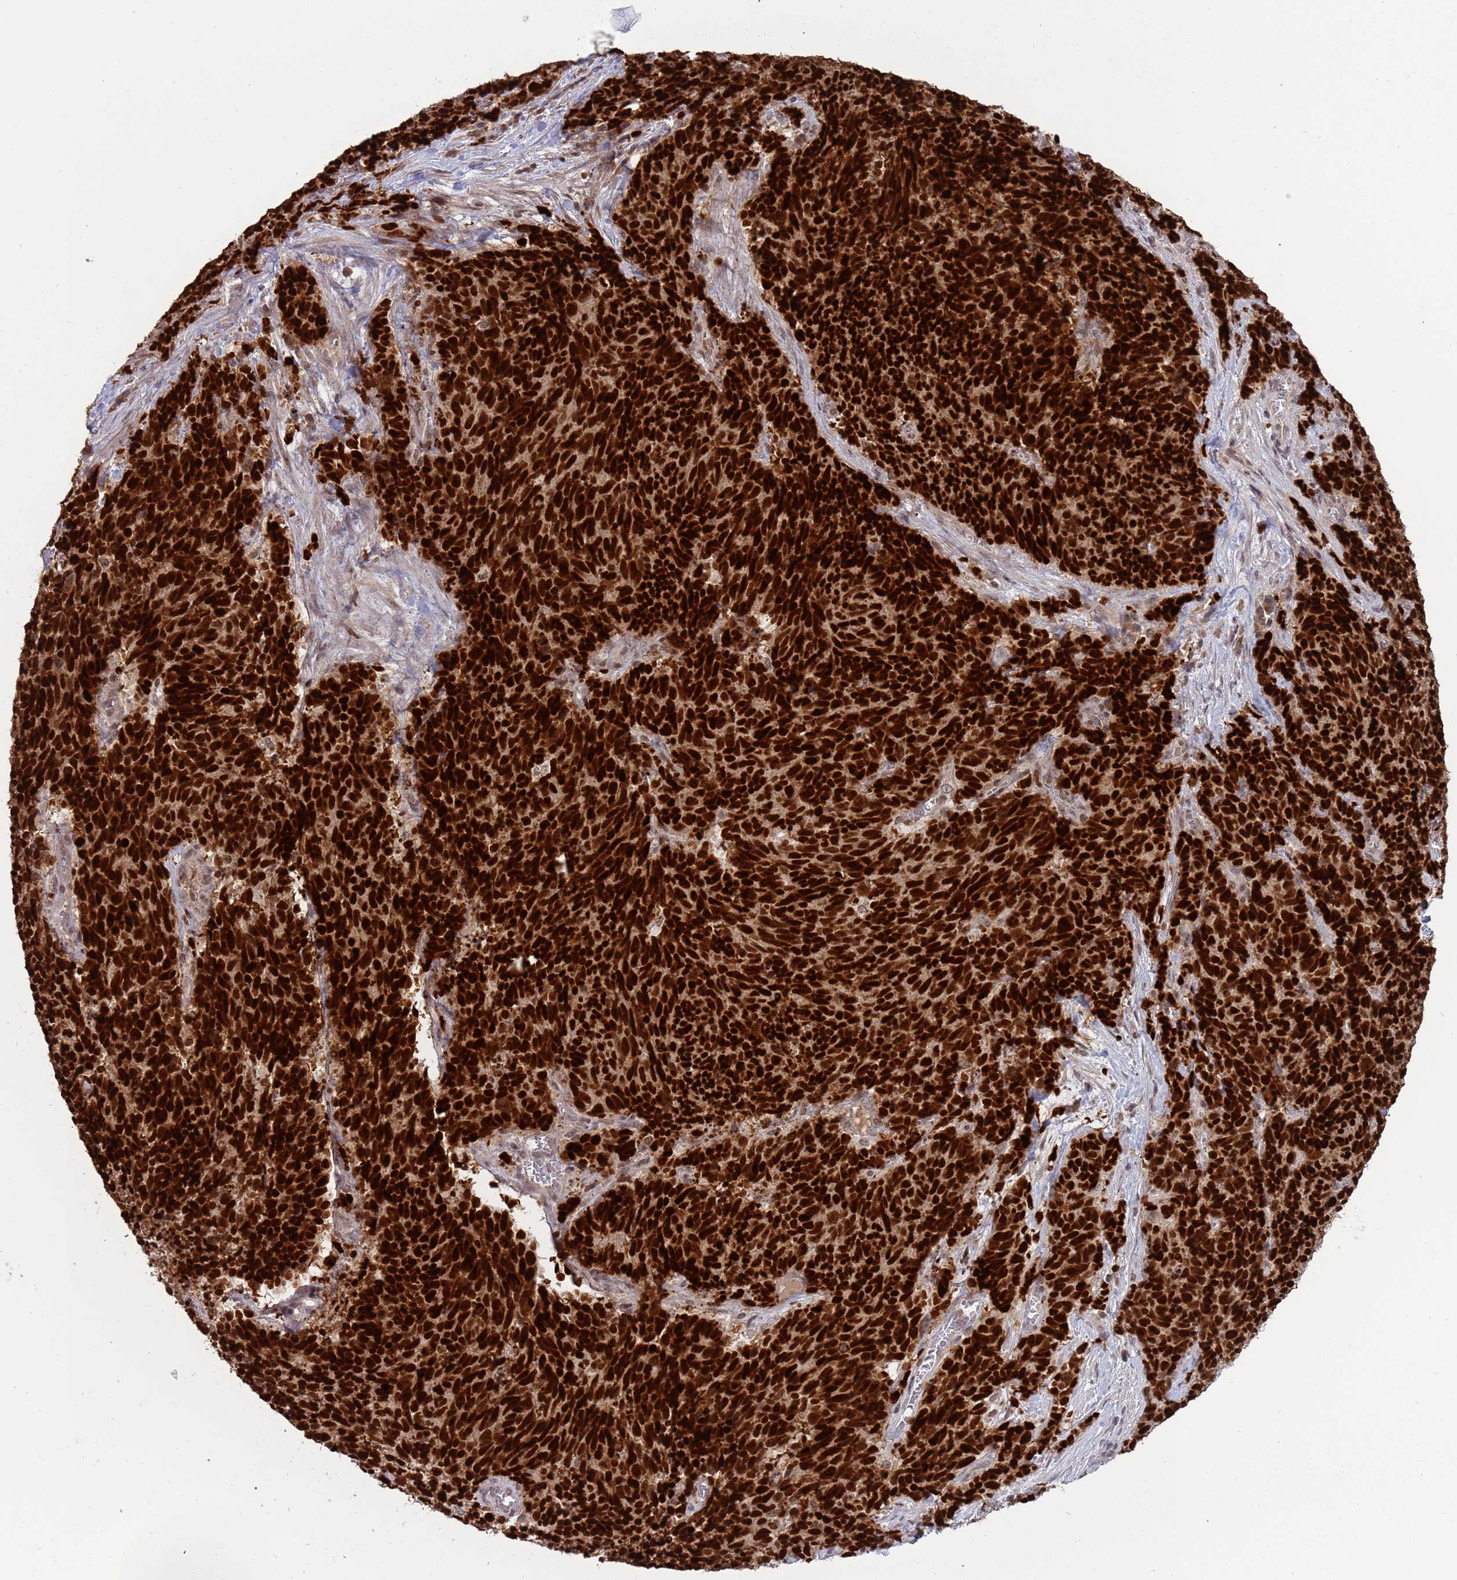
{"staining": {"intensity": "strong", "quantity": ">75%", "location": "nuclear"}, "tissue": "cervical cancer", "cell_type": "Tumor cells", "image_type": "cancer", "snomed": [{"axis": "morphology", "description": "Squamous cell carcinoma, NOS"}, {"axis": "topography", "description": "Cervix"}], "caption": "Protein analysis of cervical cancer (squamous cell carcinoma) tissue displays strong nuclear positivity in approximately >75% of tumor cells.", "gene": "RCOR2", "patient": {"sex": "female", "age": 29}}